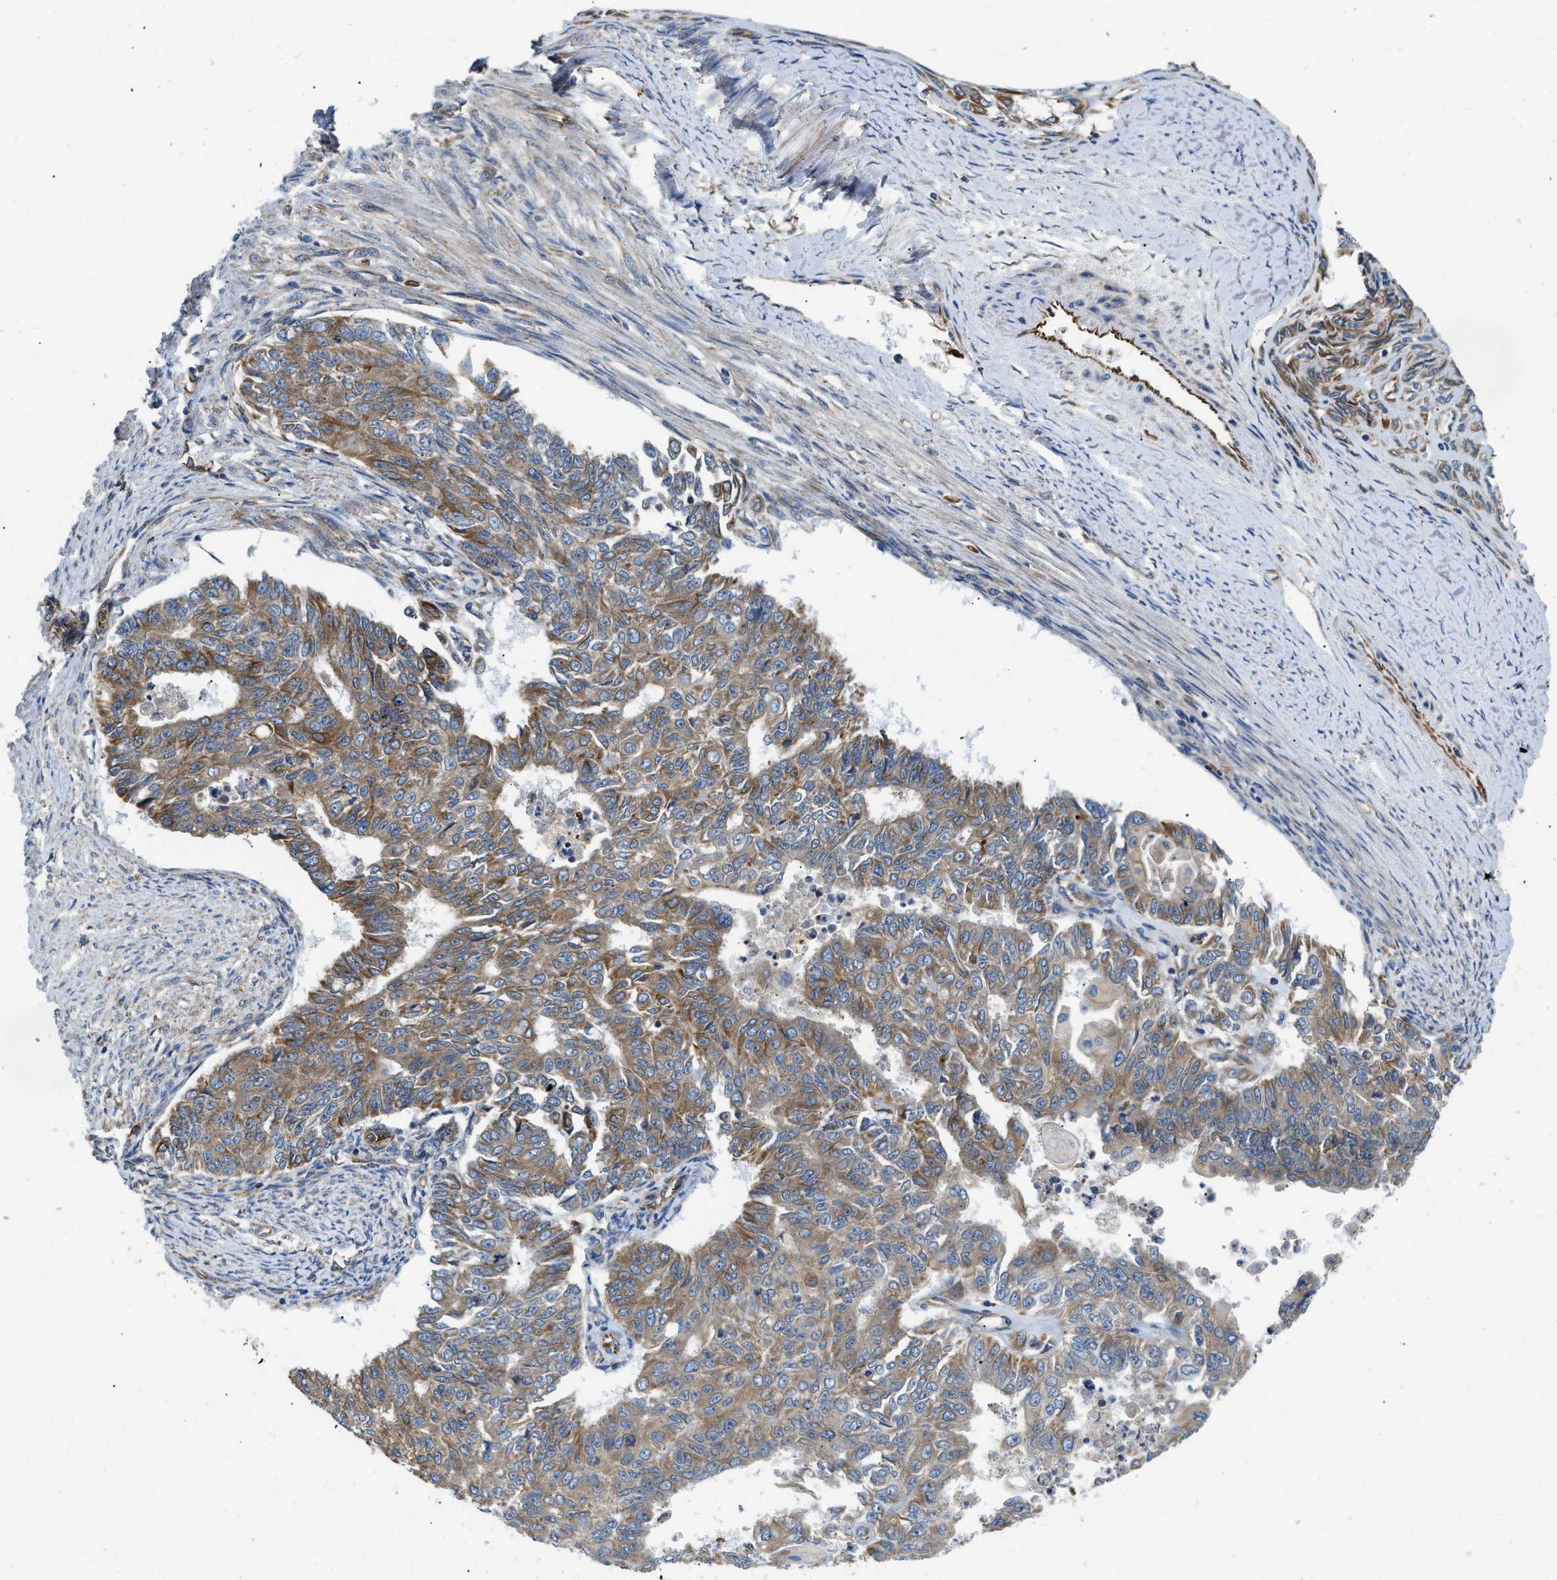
{"staining": {"intensity": "moderate", "quantity": ">75%", "location": "cytoplasmic/membranous"}, "tissue": "endometrial cancer", "cell_type": "Tumor cells", "image_type": "cancer", "snomed": [{"axis": "morphology", "description": "Adenocarcinoma, NOS"}, {"axis": "topography", "description": "Endometrium"}], "caption": "Endometrial adenocarcinoma stained with a protein marker exhibits moderate staining in tumor cells.", "gene": "HSD17B12", "patient": {"sex": "female", "age": 32}}